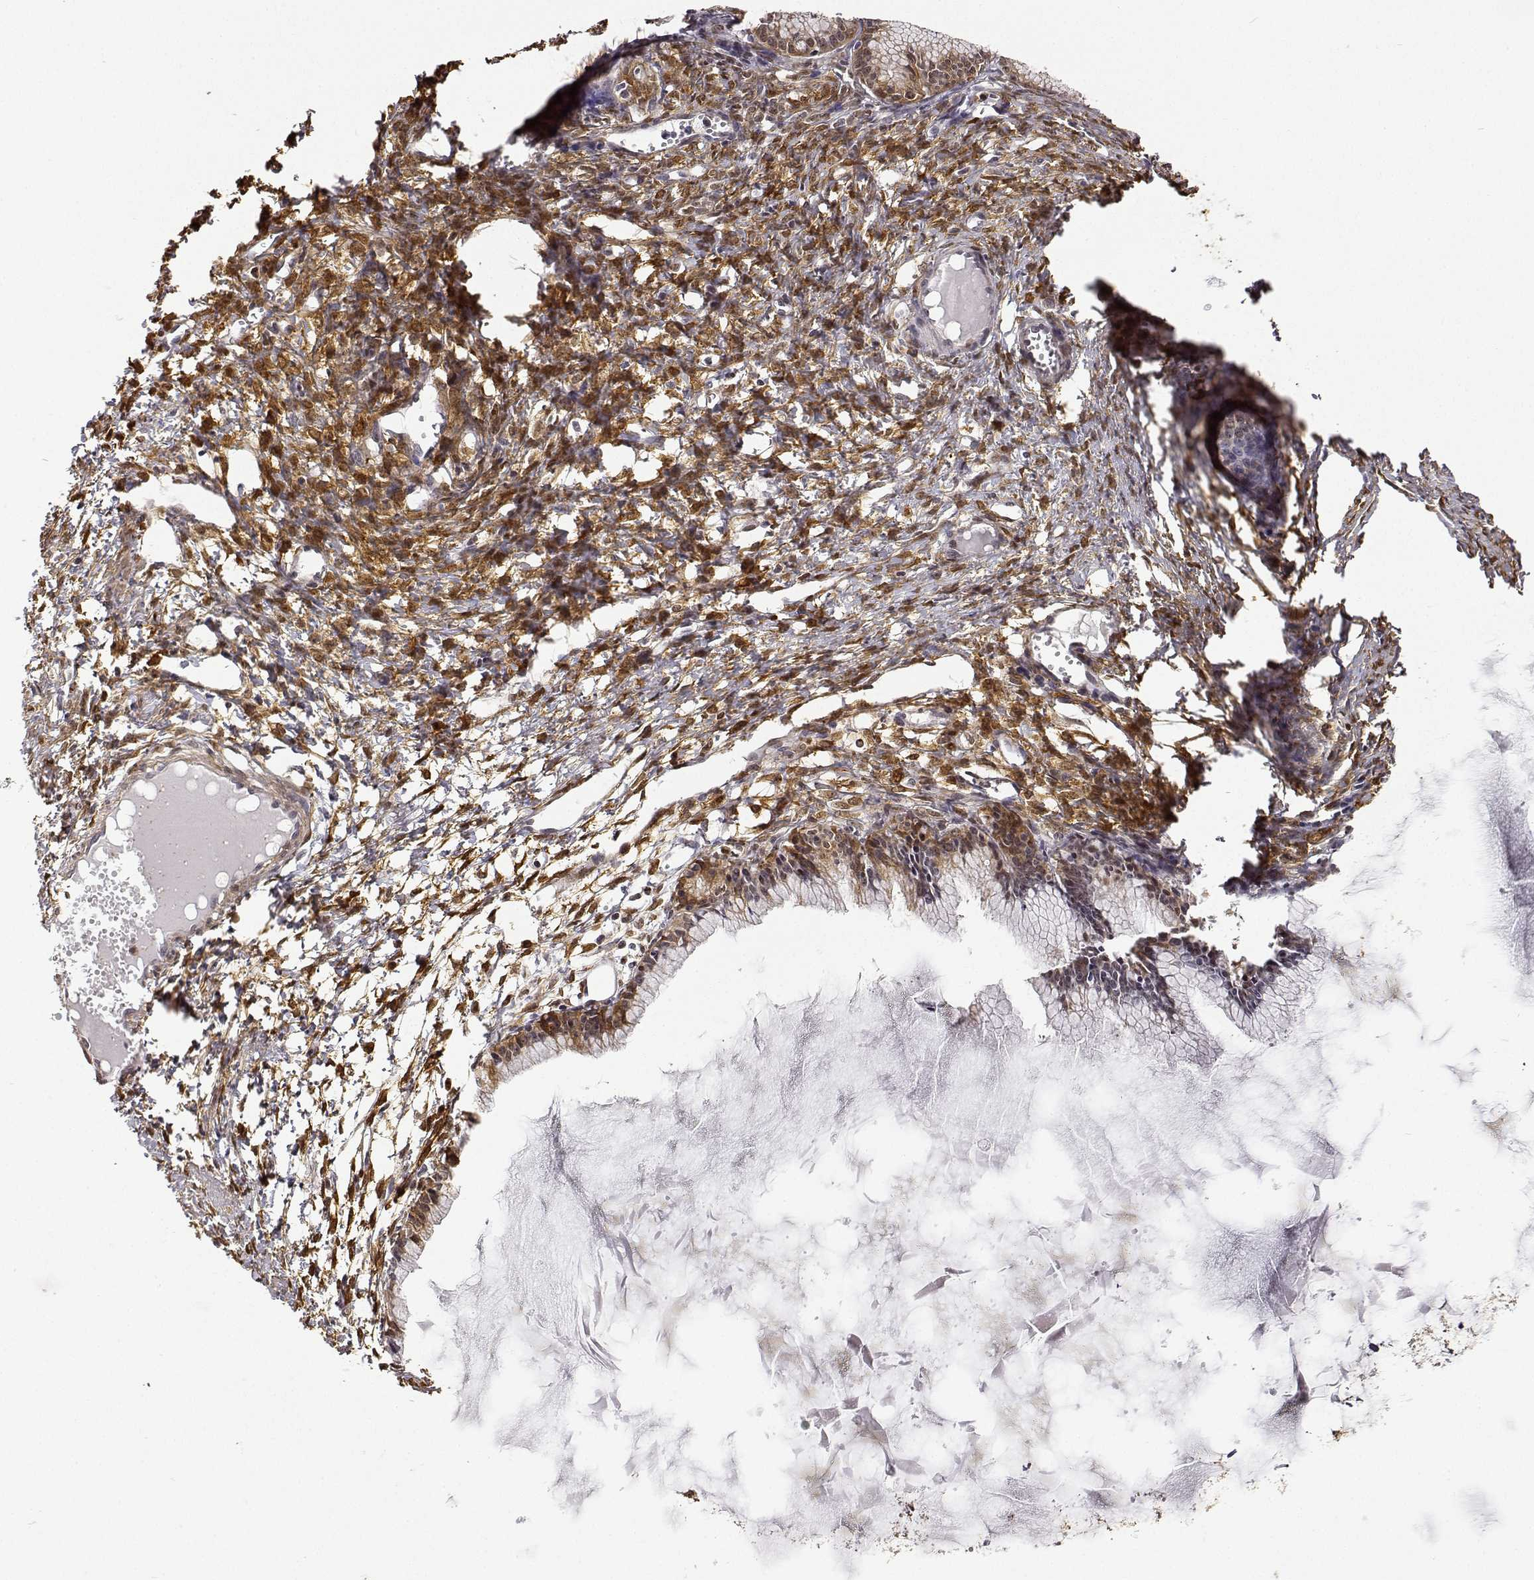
{"staining": {"intensity": "moderate", "quantity": "<25%", "location": "cytoplasmic/membranous"}, "tissue": "ovarian cancer", "cell_type": "Tumor cells", "image_type": "cancer", "snomed": [{"axis": "morphology", "description": "Cystadenocarcinoma, mucinous, NOS"}, {"axis": "topography", "description": "Ovary"}], "caption": "Immunohistochemical staining of human ovarian cancer (mucinous cystadenocarcinoma) displays low levels of moderate cytoplasmic/membranous protein expression in about <25% of tumor cells. Using DAB (brown) and hematoxylin (blue) stains, captured at high magnification using brightfield microscopy.", "gene": "PHGDH", "patient": {"sex": "female", "age": 41}}